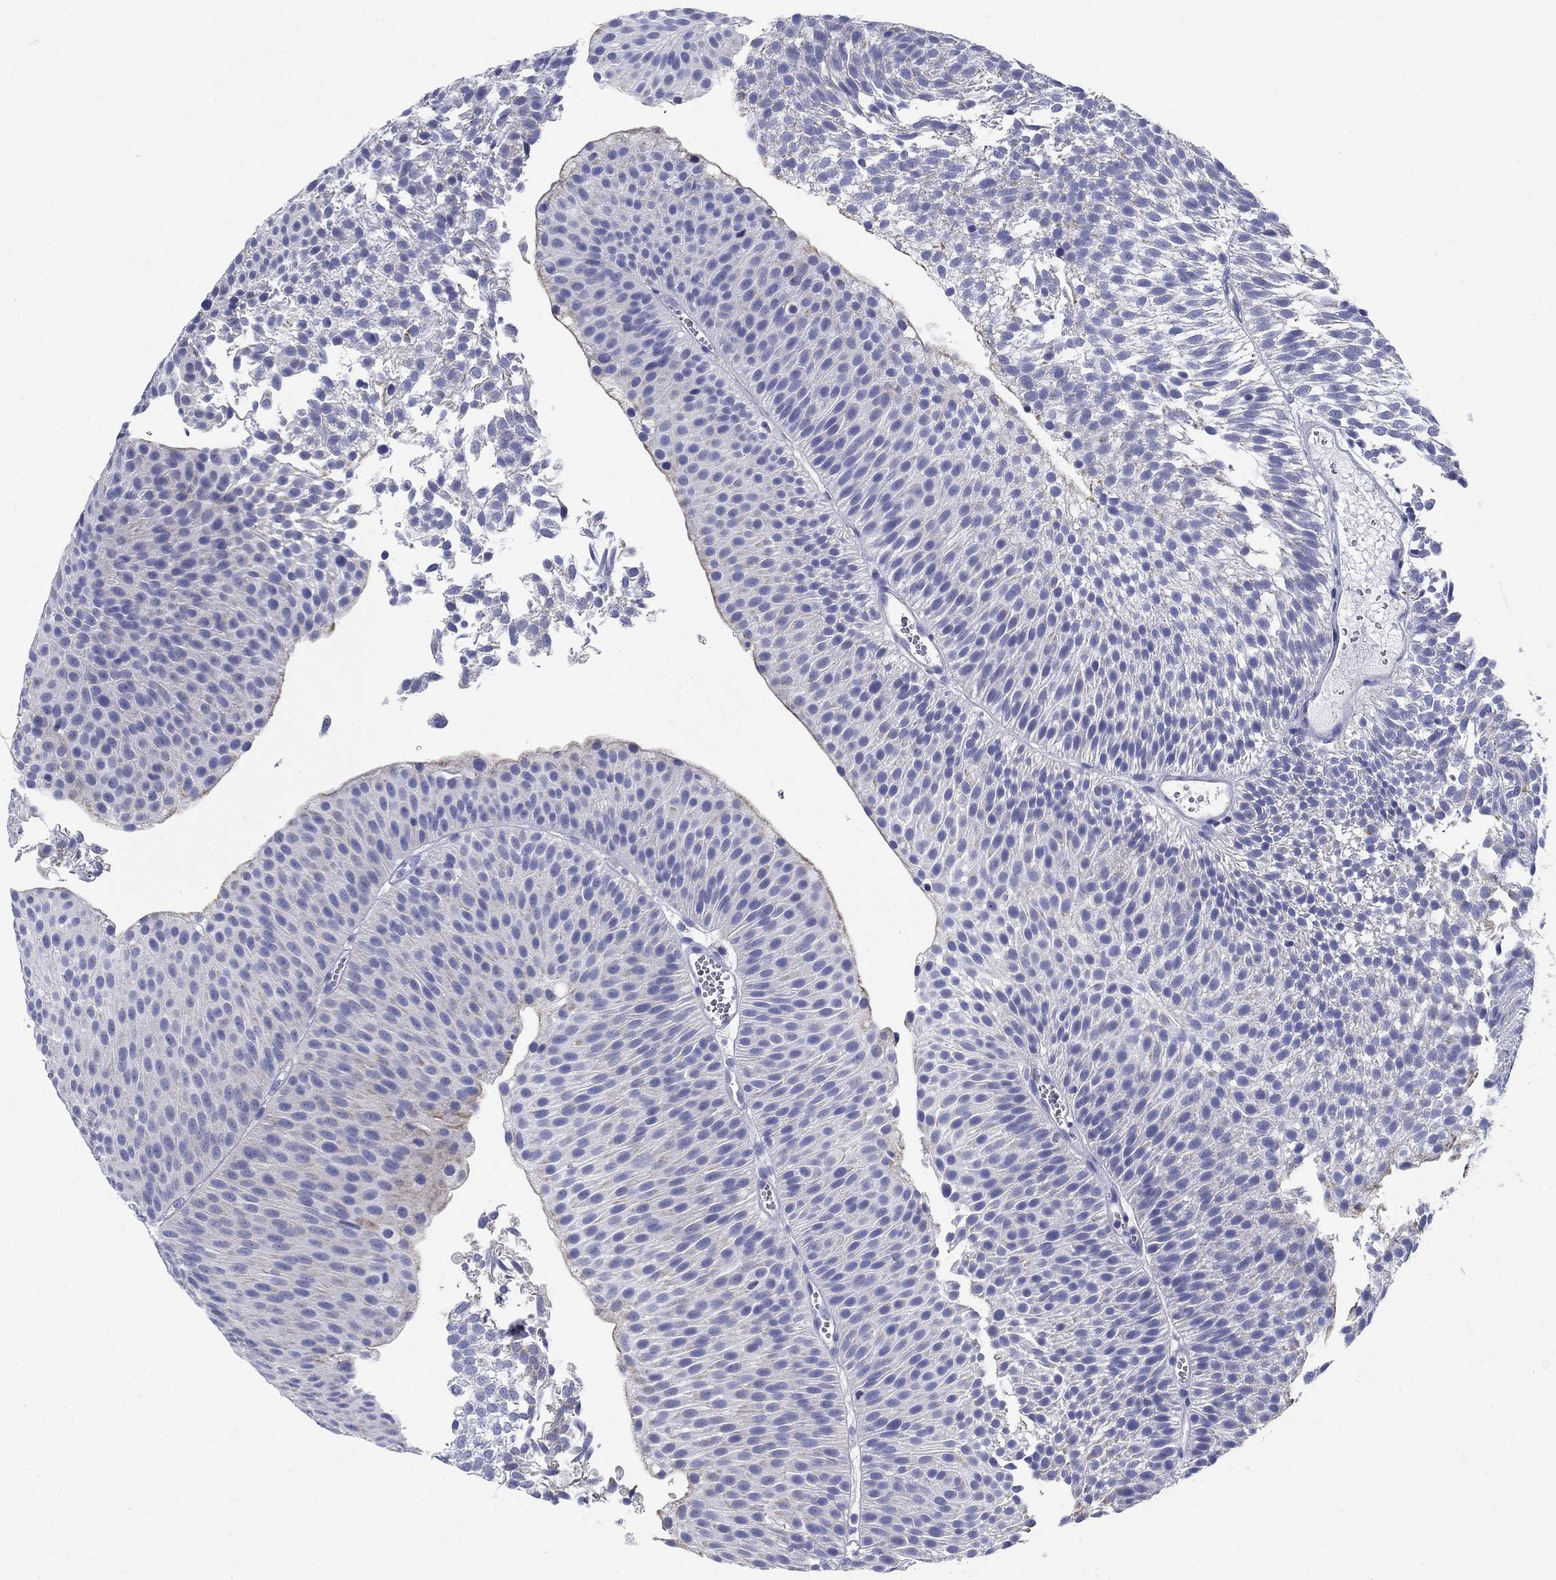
{"staining": {"intensity": "negative", "quantity": "none", "location": "none"}, "tissue": "urothelial cancer", "cell_type": "Tumor cells", "image_type": "cancer", "snomed": [{"axis": "morphology", "description": "Urothelial carcinoma, Low grade"}, {"axis": "topography", "description": "Urinary bladder"}], "caption": "Urothelial cancer was stained to show a protein in brown. There is no significant expression in tumor cells. (DAB immunohistochemistry (IHC) with hematoxylin counter stain).", "gene": "UPB1", "patient": {"sex": "male", "age": 65}}